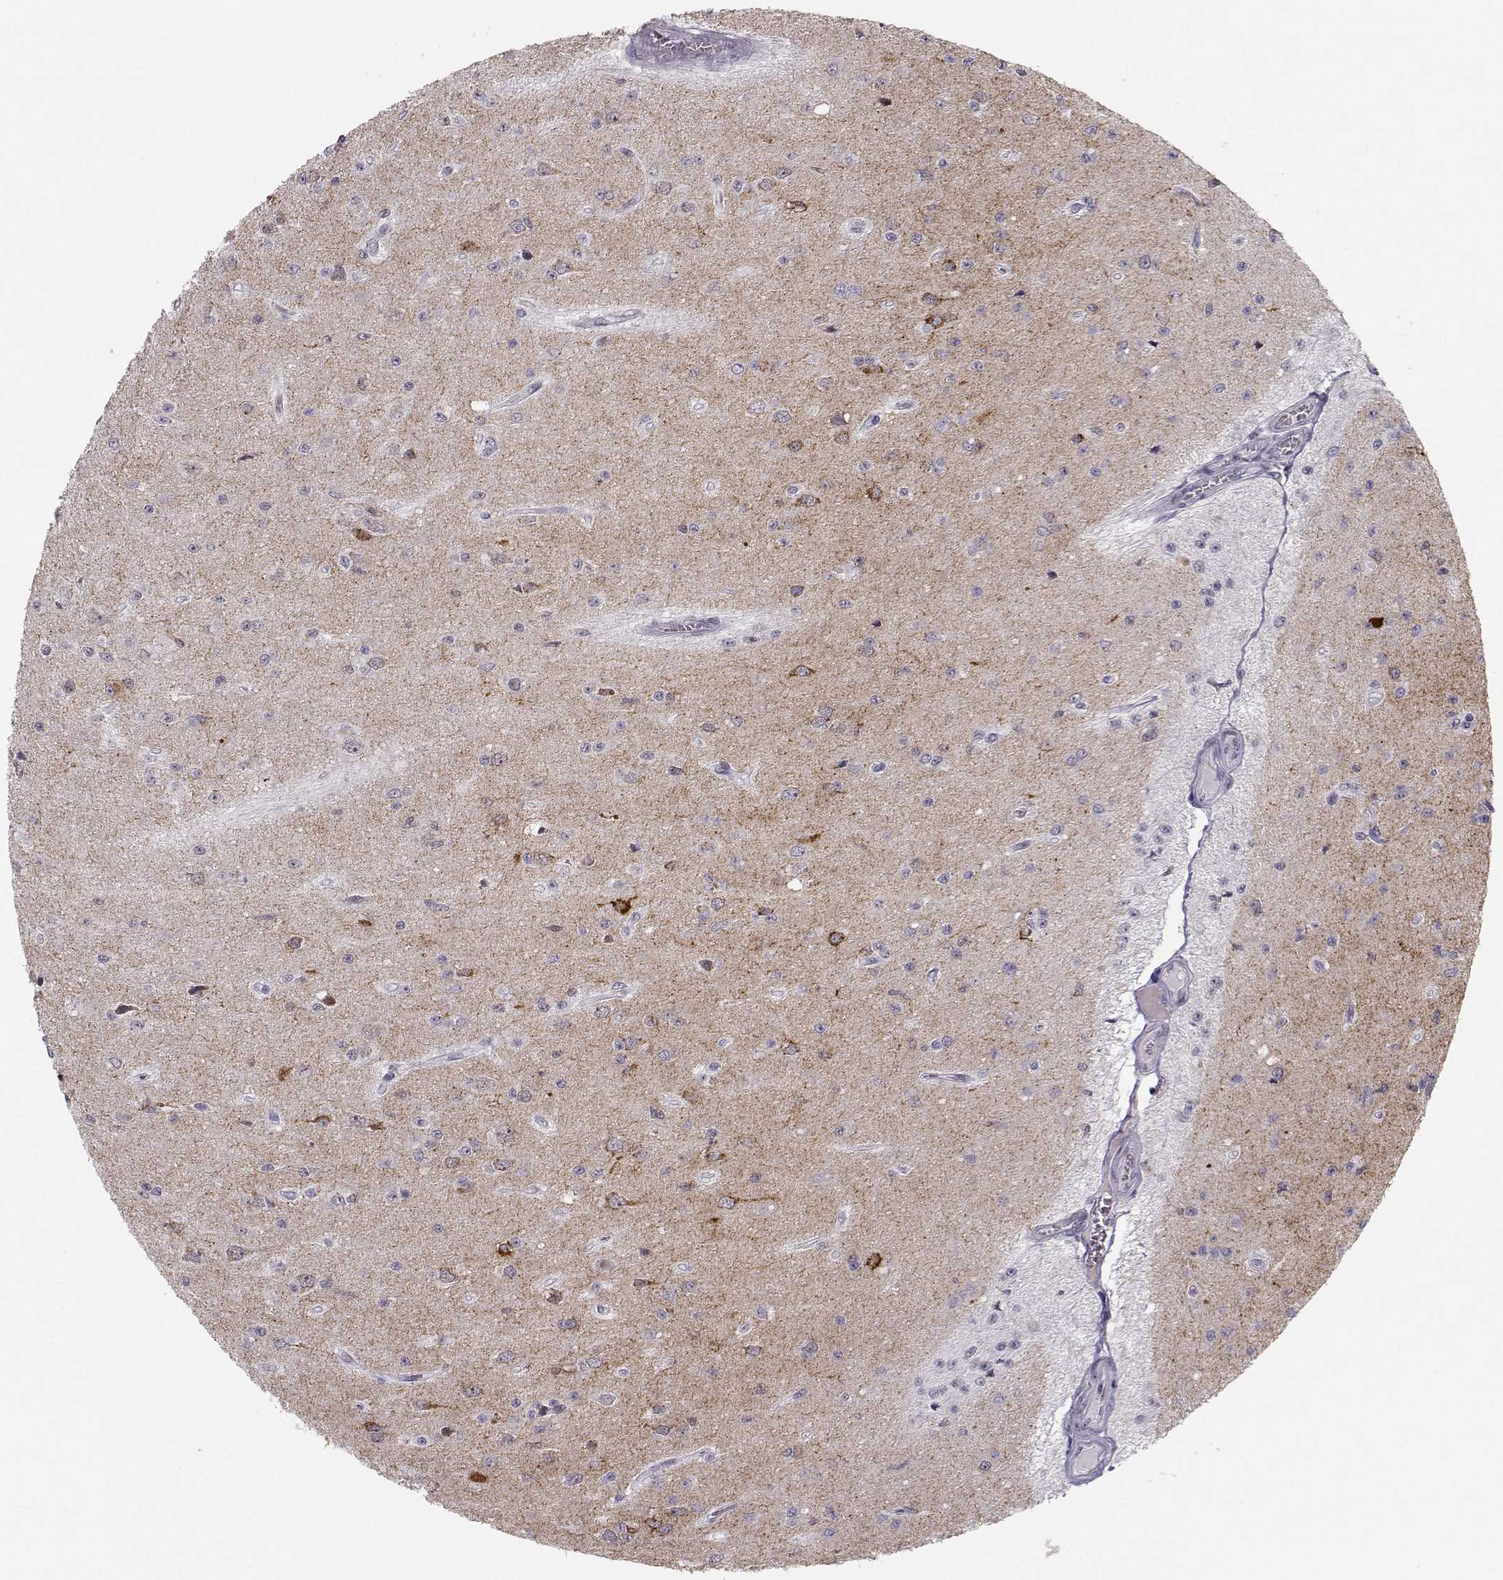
{"staining": {"intensity": "negative", "quantity": "none", "location": "none"}, "tissue": "glioma", "cell_type": "Tumor cells", "image_type": "cancer", "snomed": [{"axis": "morphology", "description": "Glioma, malignant, Low grade"}, {"axis": "topography", "description": "Brain"}], "caption": "Glioma was stained to show a protein in brown. There is no significant staining in tumor cells.", "gene": "HTR7", "patient": {"sex": "female", "age": 45}}